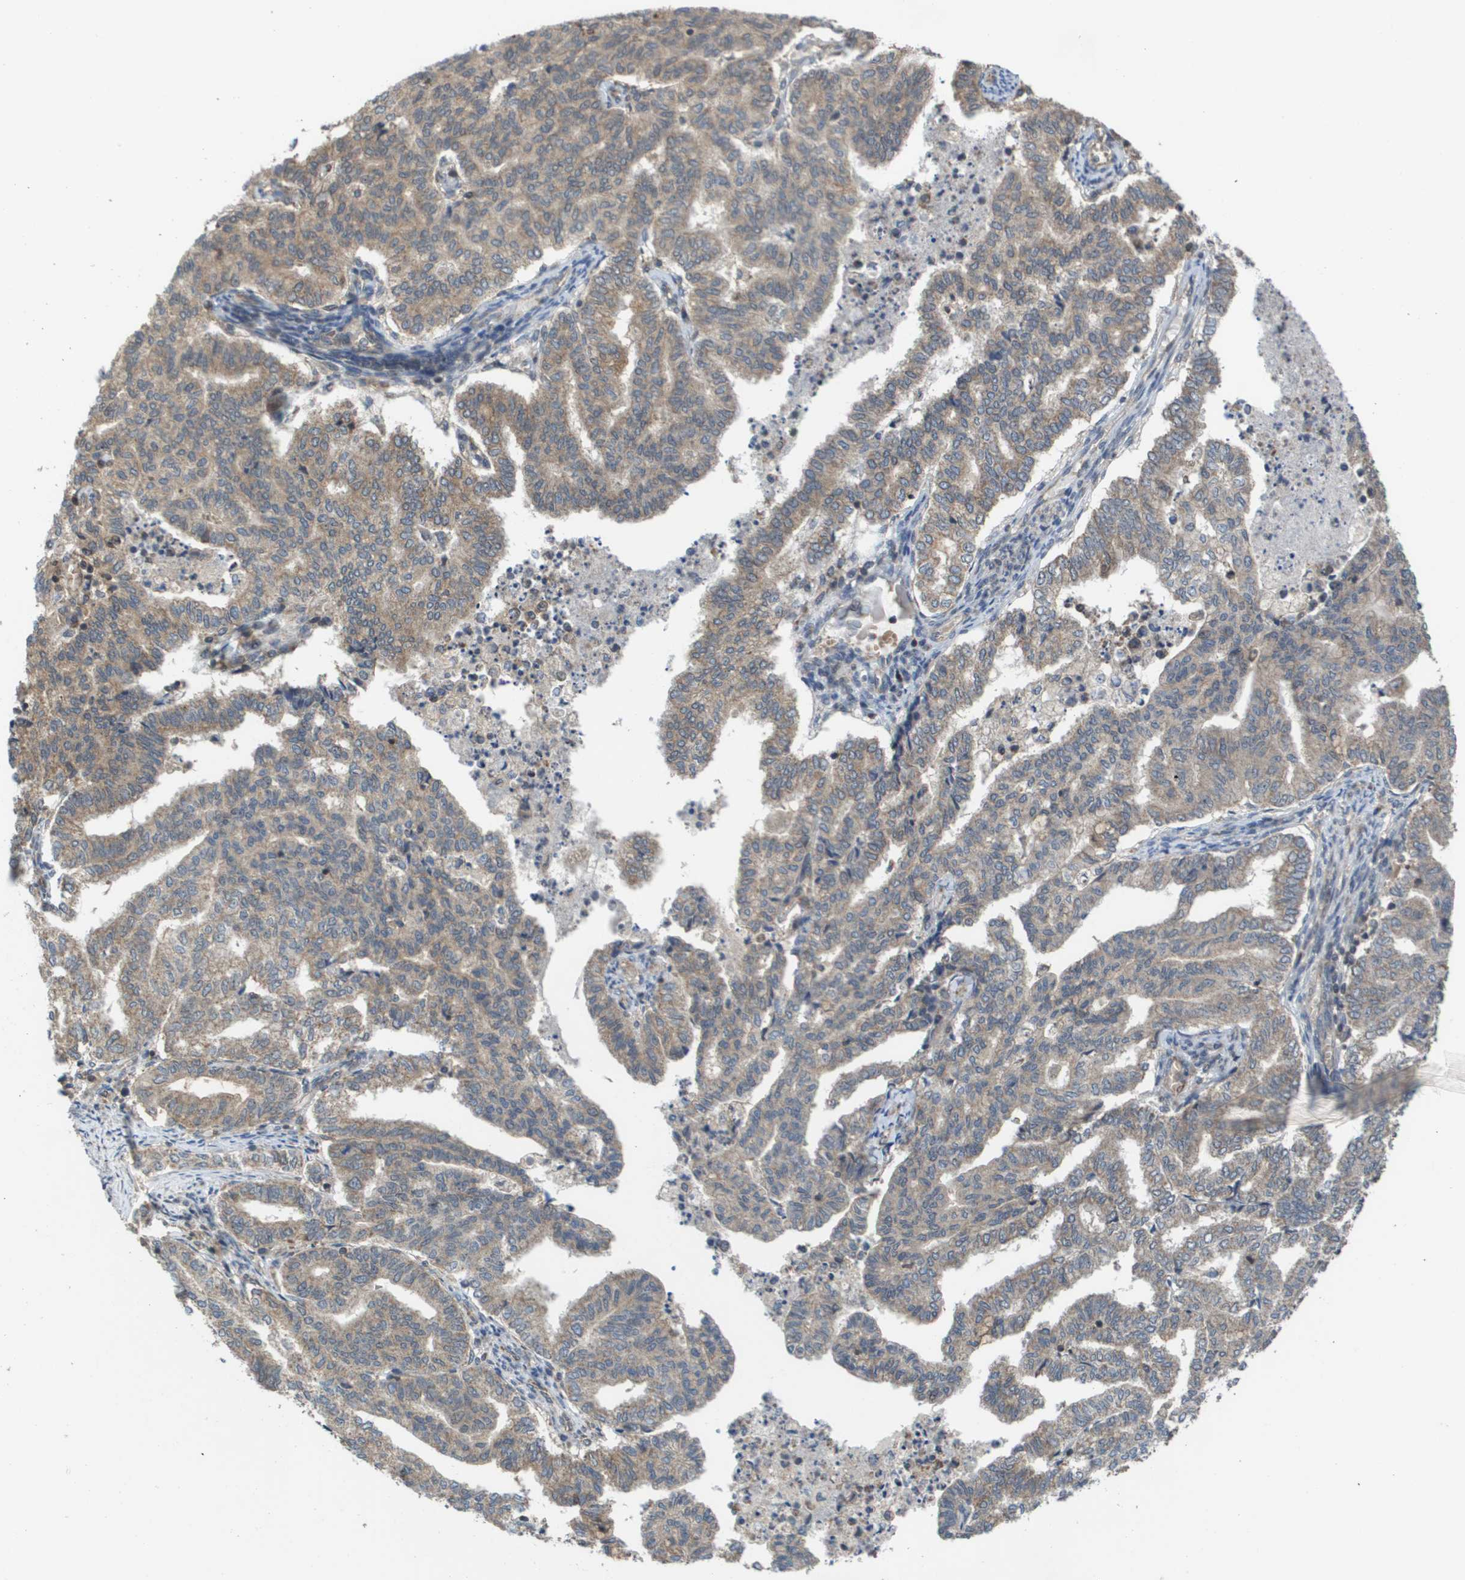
{"staining": {"intensity": "weak", "quantity": ">75%", "location": "cytoplasmic/membranous"}, "tissue": "endometrial cancer", "cell_type": "Tumor cells", "image_type": "cancer", "snomed": [{"axis": "morphology", "description": "Adenocarcinoma, NOS"}, {"axis": "topography", "description": "Endometrium"}], "caption": "An immunohistochemistry image of neoplastic tissue is shown. Protein staining in brown shows weak cytoplasmic/membranous positivity in endometrial cancer (adenocarcinoma) within tumor cells.", "gene": "RBM38", "patient": {"sex": "female", "age": 79}}